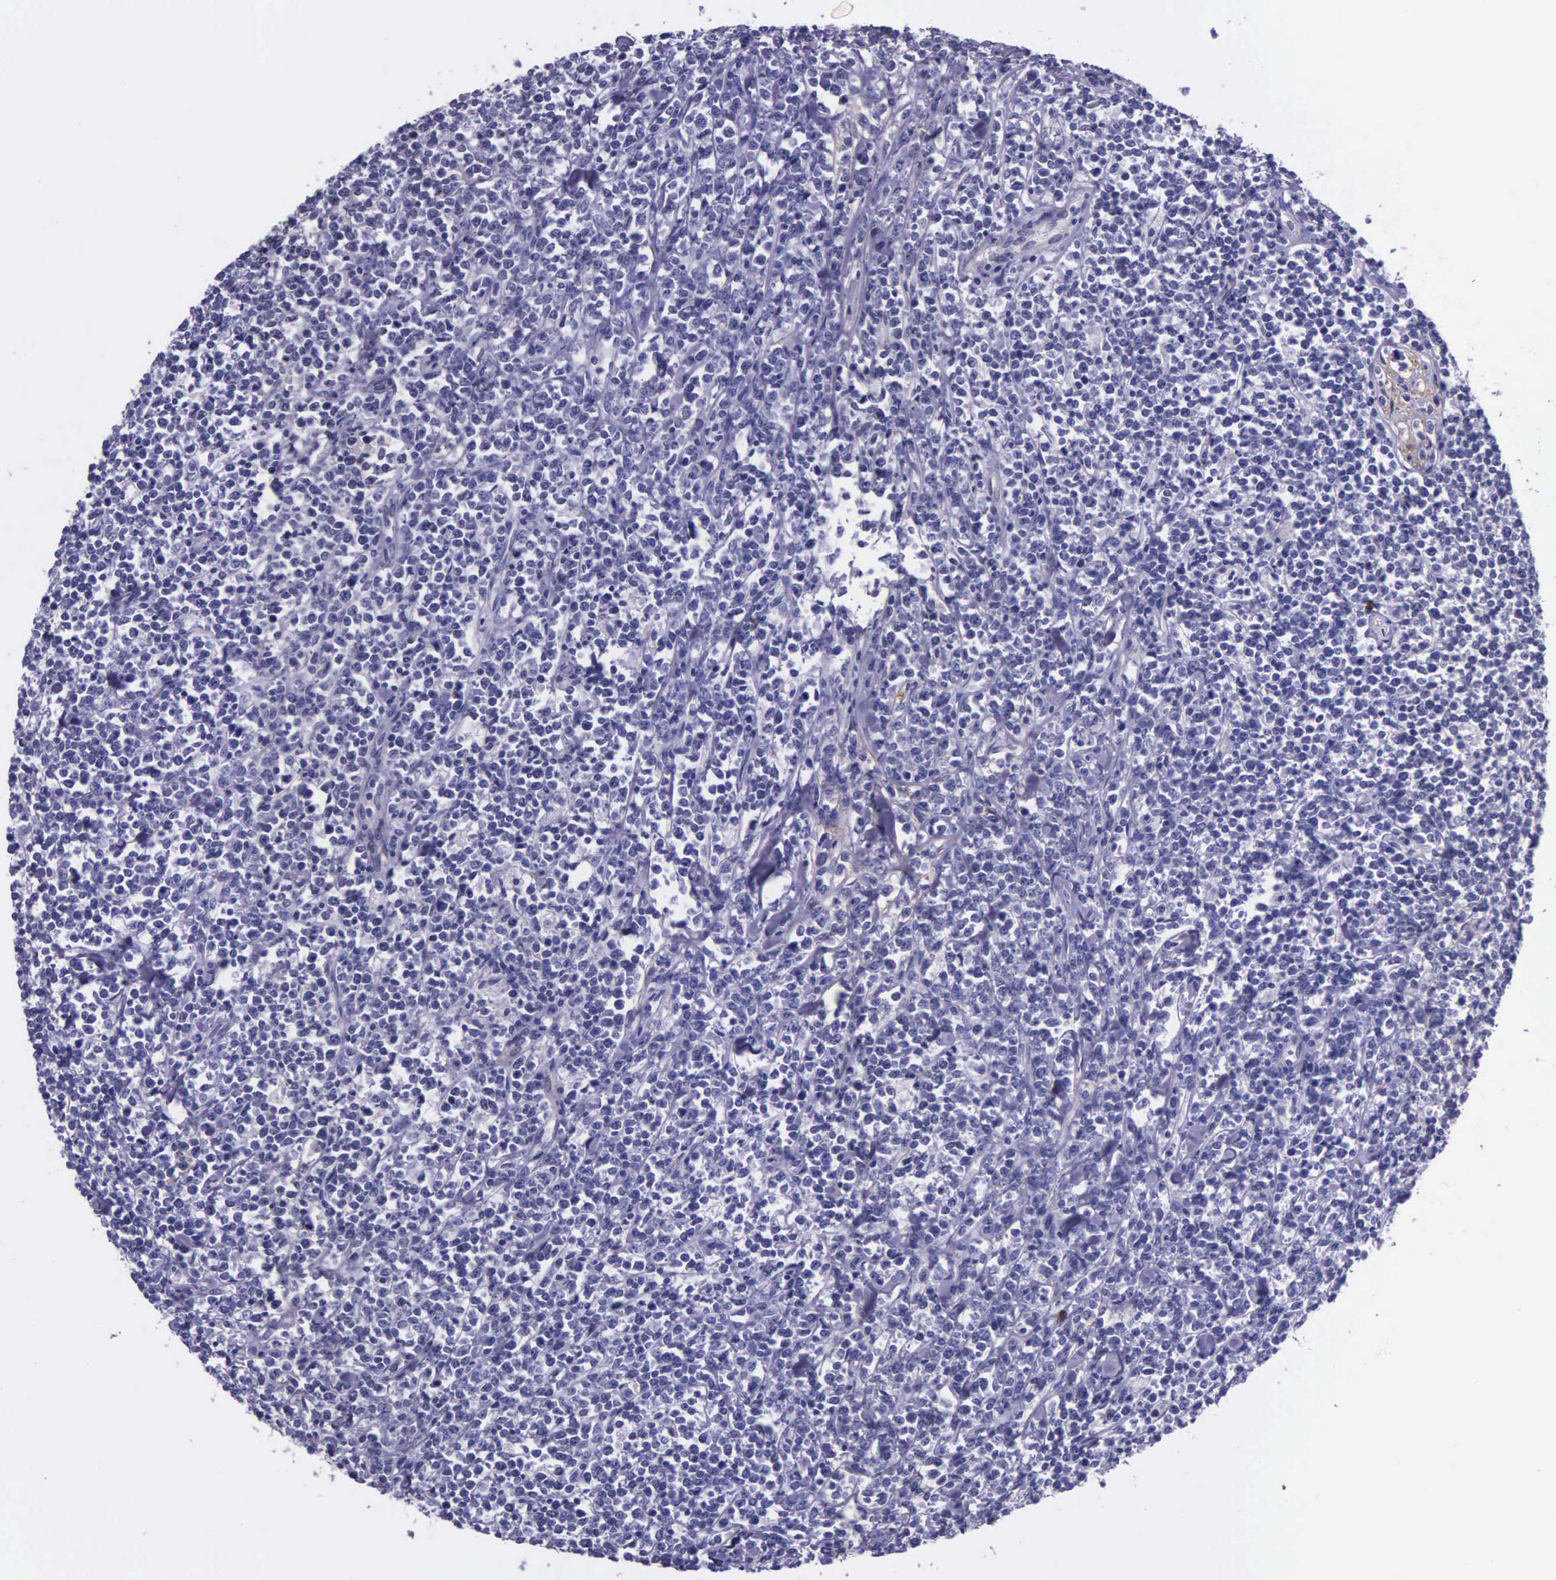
{"staining": {"intensity": "negative", "quantity": "none", "location": "none"}, "tissue": "lymphoma", "cell_type": "Tumor cells", "image_type": "cancer", "snomed": [{"axis": "morphology", "description": "Malignant lymphoma, non-Hodgkin's type, High grade"}, {"axis": "topography", "description": "Small intestine"}, {"axis": "topography", "description": "Colon"}], "caption": "IHC histopathology image of lymphoma stained for a protein (brown), which displays no expression in tumor cells. (DAB (3,3'-diaminobenzidine) immunohistochemistry (IHC) visualized using brightfield microscopy, high magnification).", "gene": "AHNAK2", "patient": {"sex": "male", "age": 8}}